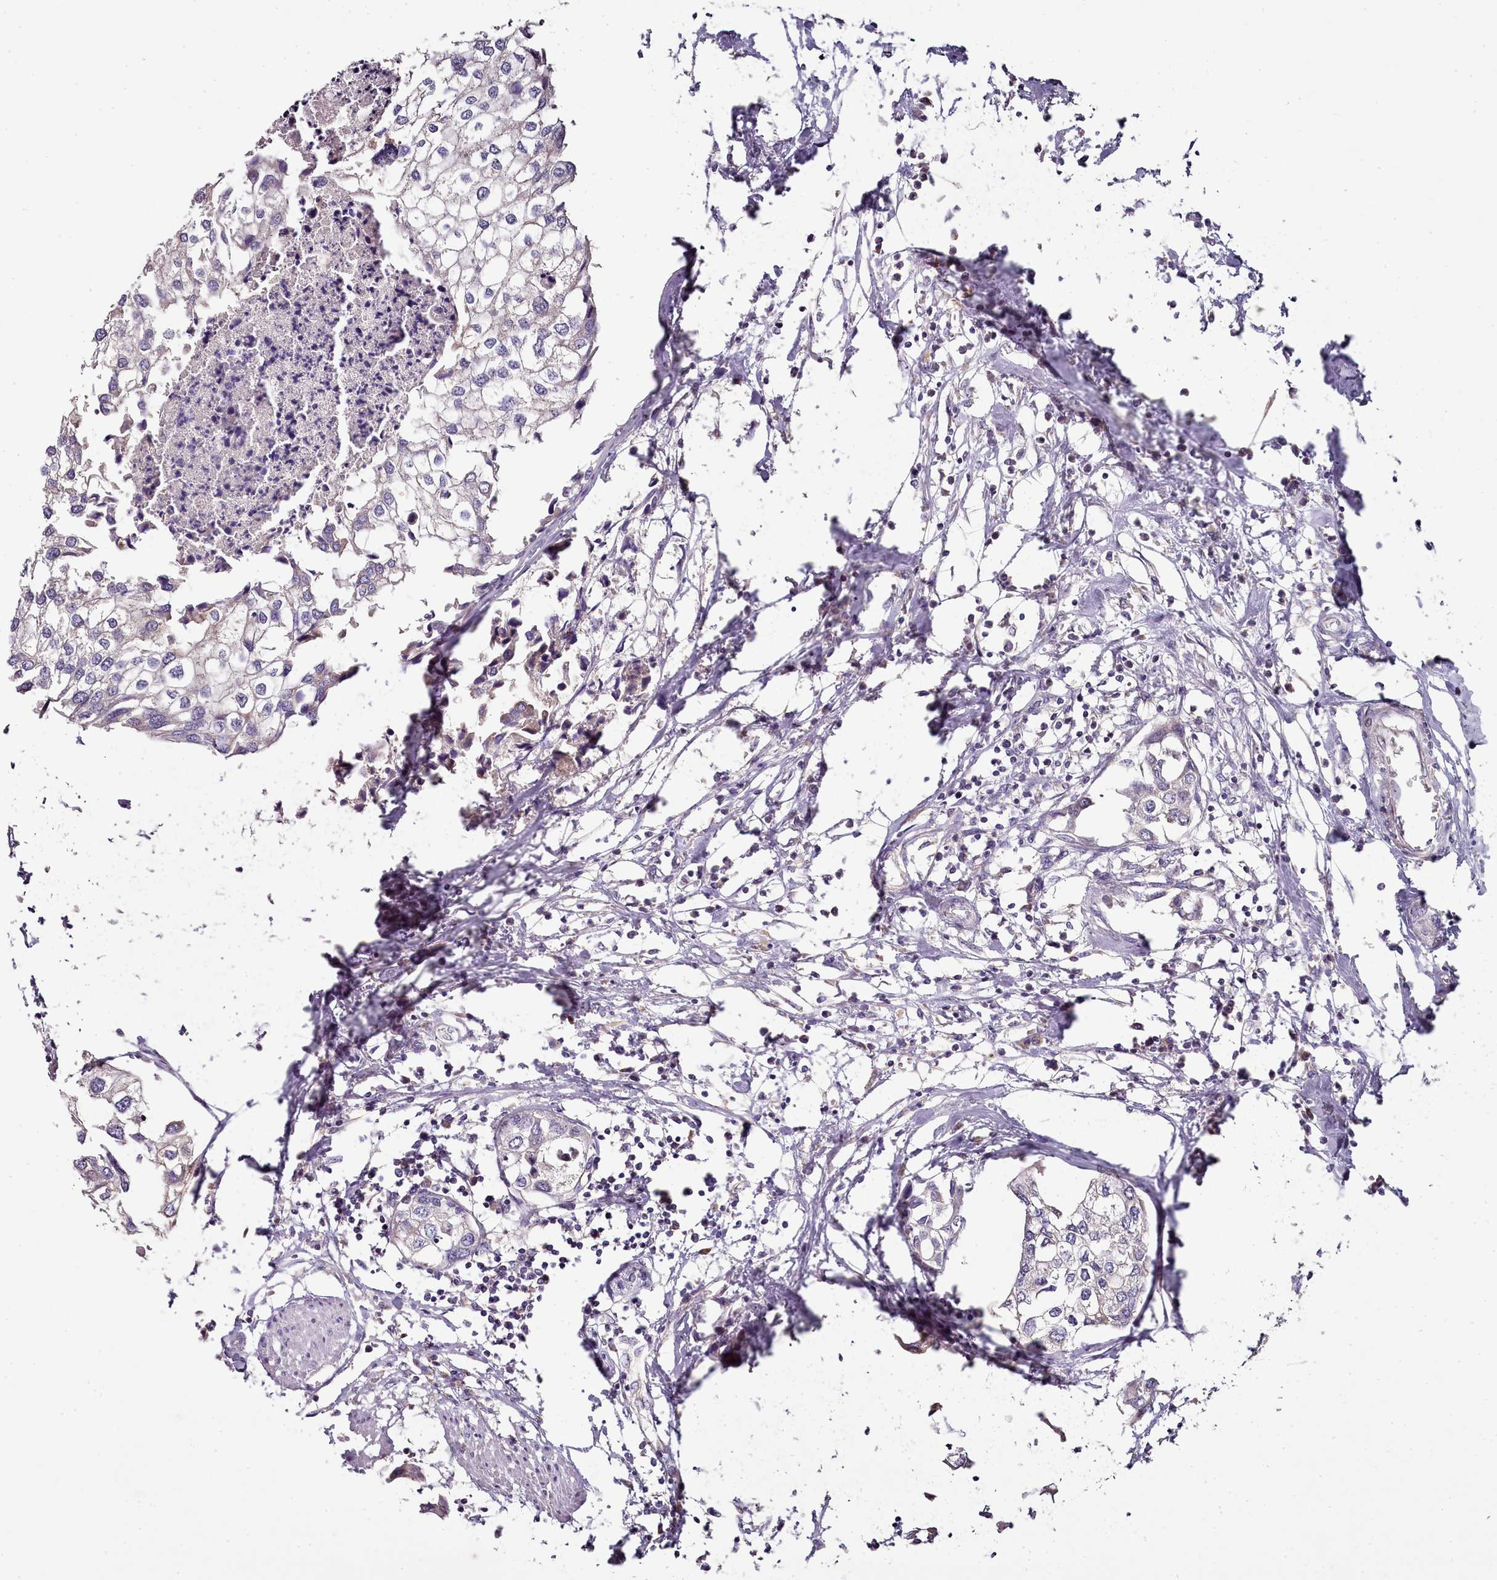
{"staining": {"intensity": "negative", "quantity": "none", "location": "none"}, "tissue": "urothelial cancer", "cell_type": "Tumor cells", "image_type": "cancer", "snomed": [{"axis": "morphology", "description": "Urothelial carcinoma, High grade"}, {"axis": "topography", "description": "Urinary bladder"}], "caption": "DAB (3,3'-diaminobenzidine) immunohistochemical staining of human urothelial cancer exhibits no significant expression in tumor cells. (DAB IHC with hematoxylin counter stain).", "gene": "ACSS1", "patient": {"sex": "male", "age": 64}}